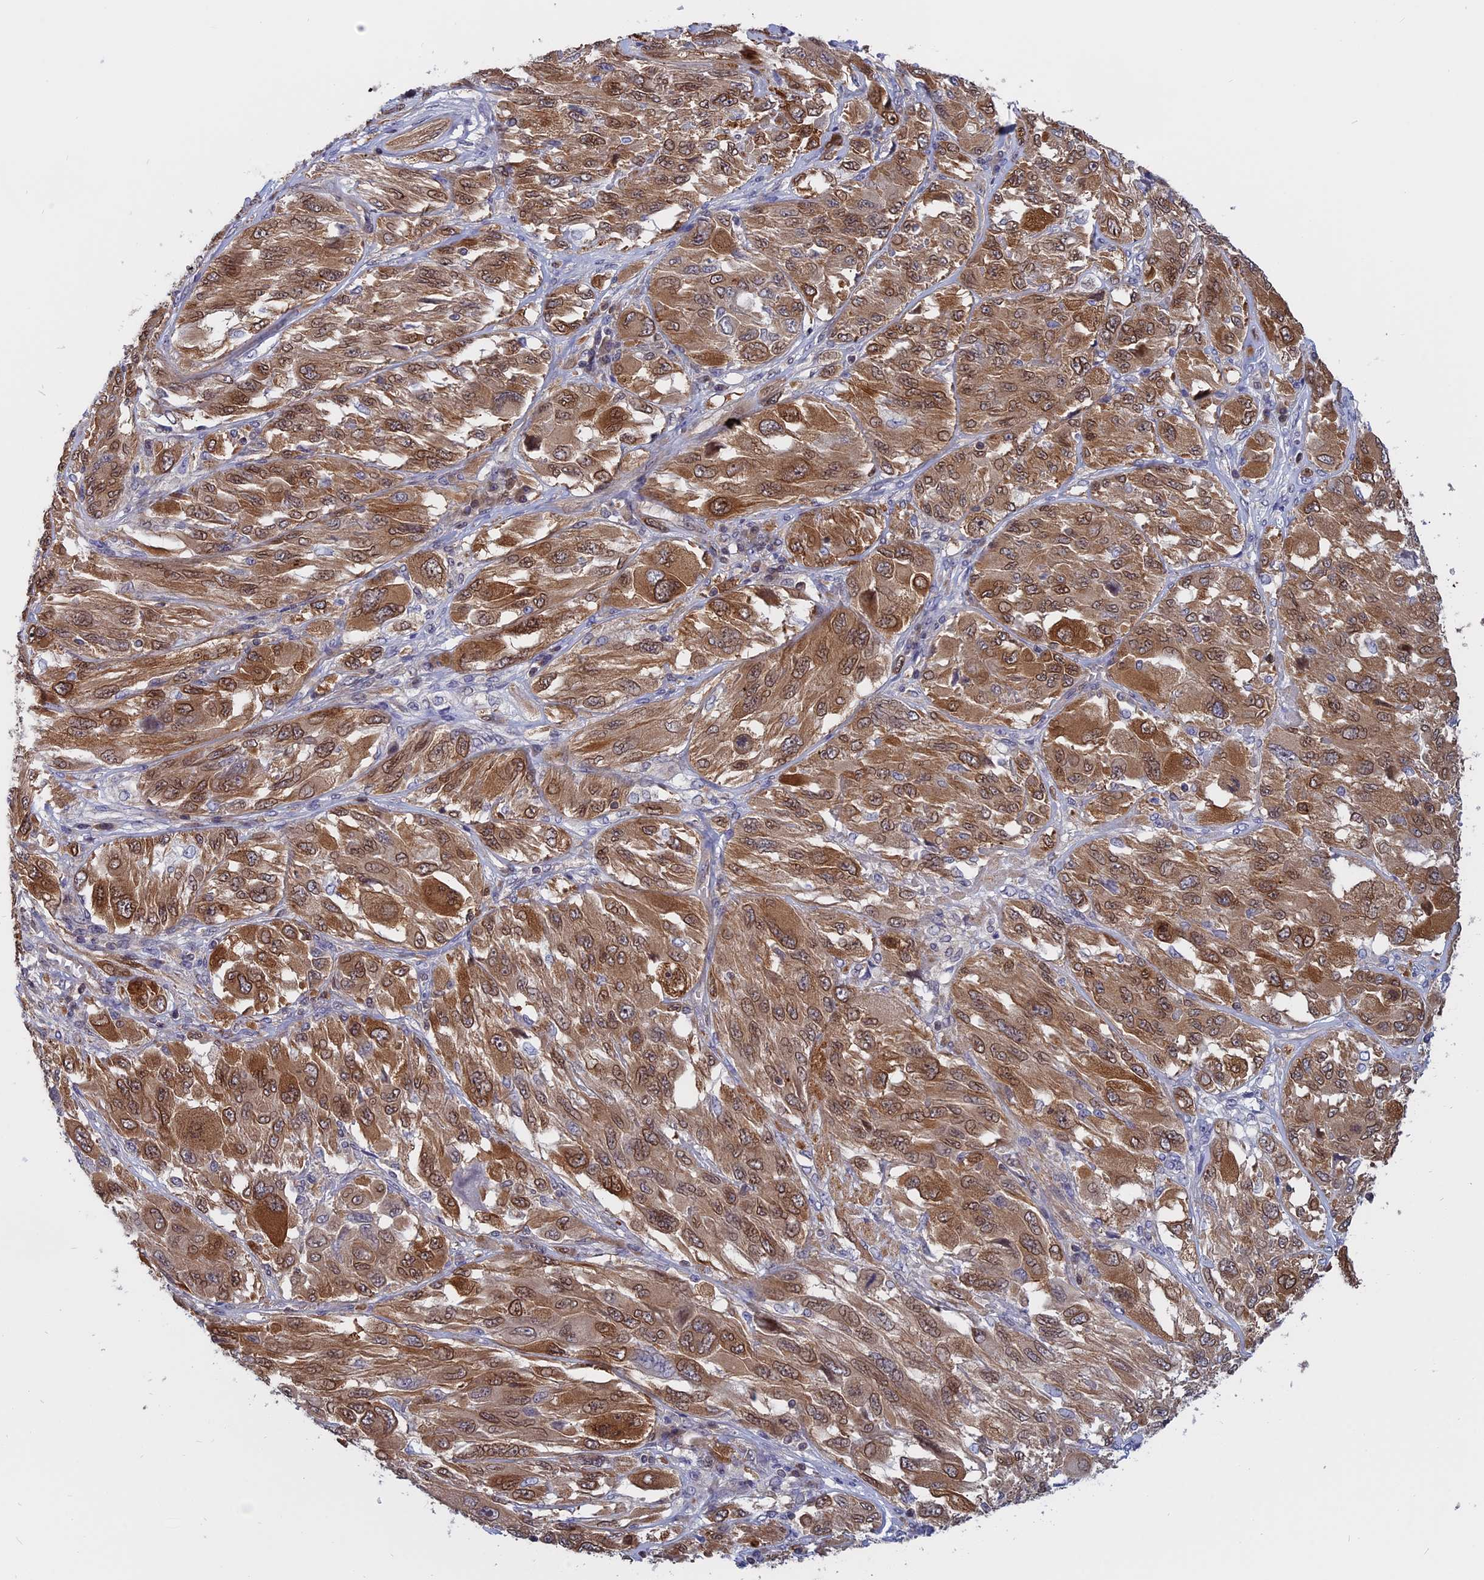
{"staining": {"intensity": "moderate", "quantity": ">75%", "location": "cytoplasmic/membranous,nuclear"}, "tissue": "melanoma", "cell_type": "Tumor cells", "image_type": "cancer", "snomed": [{"axis": "morphology", "description": "Malignant melanoma, NOS"}, {"axis": "topography", "description": "Skin"}], "caption": "Immunohistochemical staining of malignant melanoma demonstrates medium levels of moderate cytoplasmic/membranous and nuclear staining in about >75% of tumor cells.", "gene": "NAA10", "patient": {"sex": "female", "age": 91}}